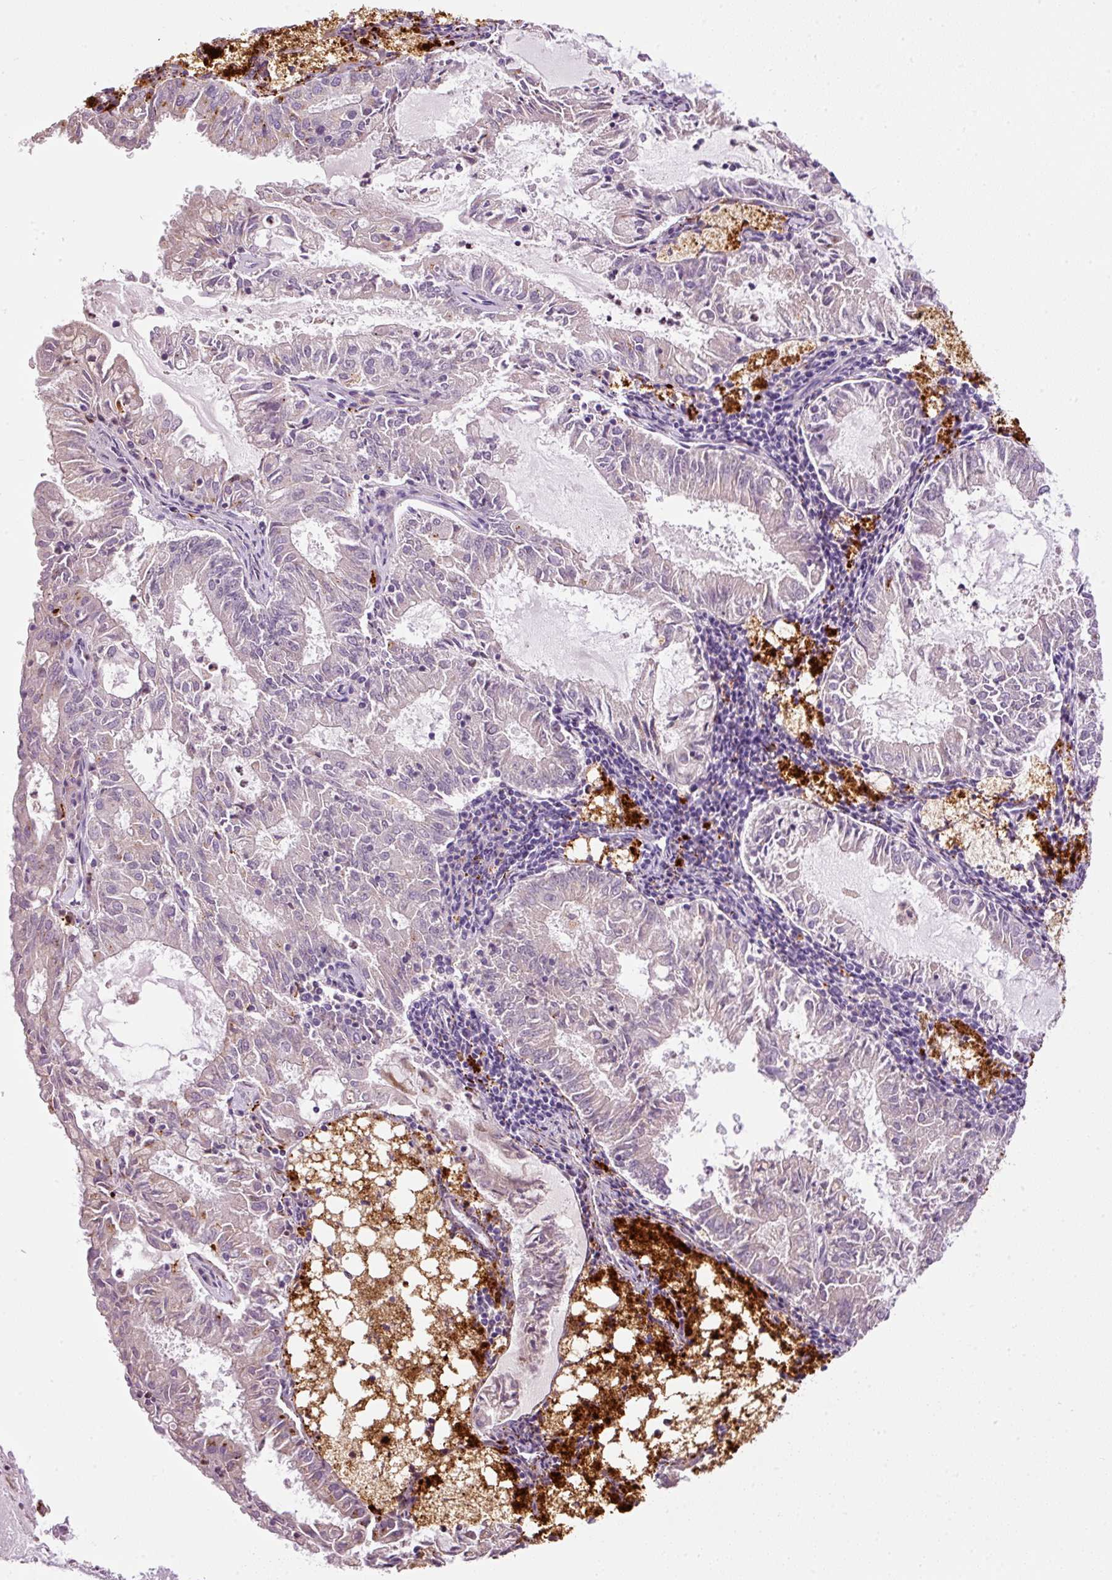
{"staining": {"intensity": "negative", "quantity": "none", "location": "none"}, "tissue": "endometrial cancer", "cell_type": "Tumor cells", "image_type": "cancer", "snomed": [{"axis": "morphology", "description": "Adenocarcinoma, NOS"}, {"axis": "topography", "description": "Endometrium"}], "caption": "Adenocarcinoma (endometrial) stained for a protein using immunohistochemistry displays no positivity tumor cells.", "gene": "ZNF639", "patient": {"sex": "female", "age": 57}}